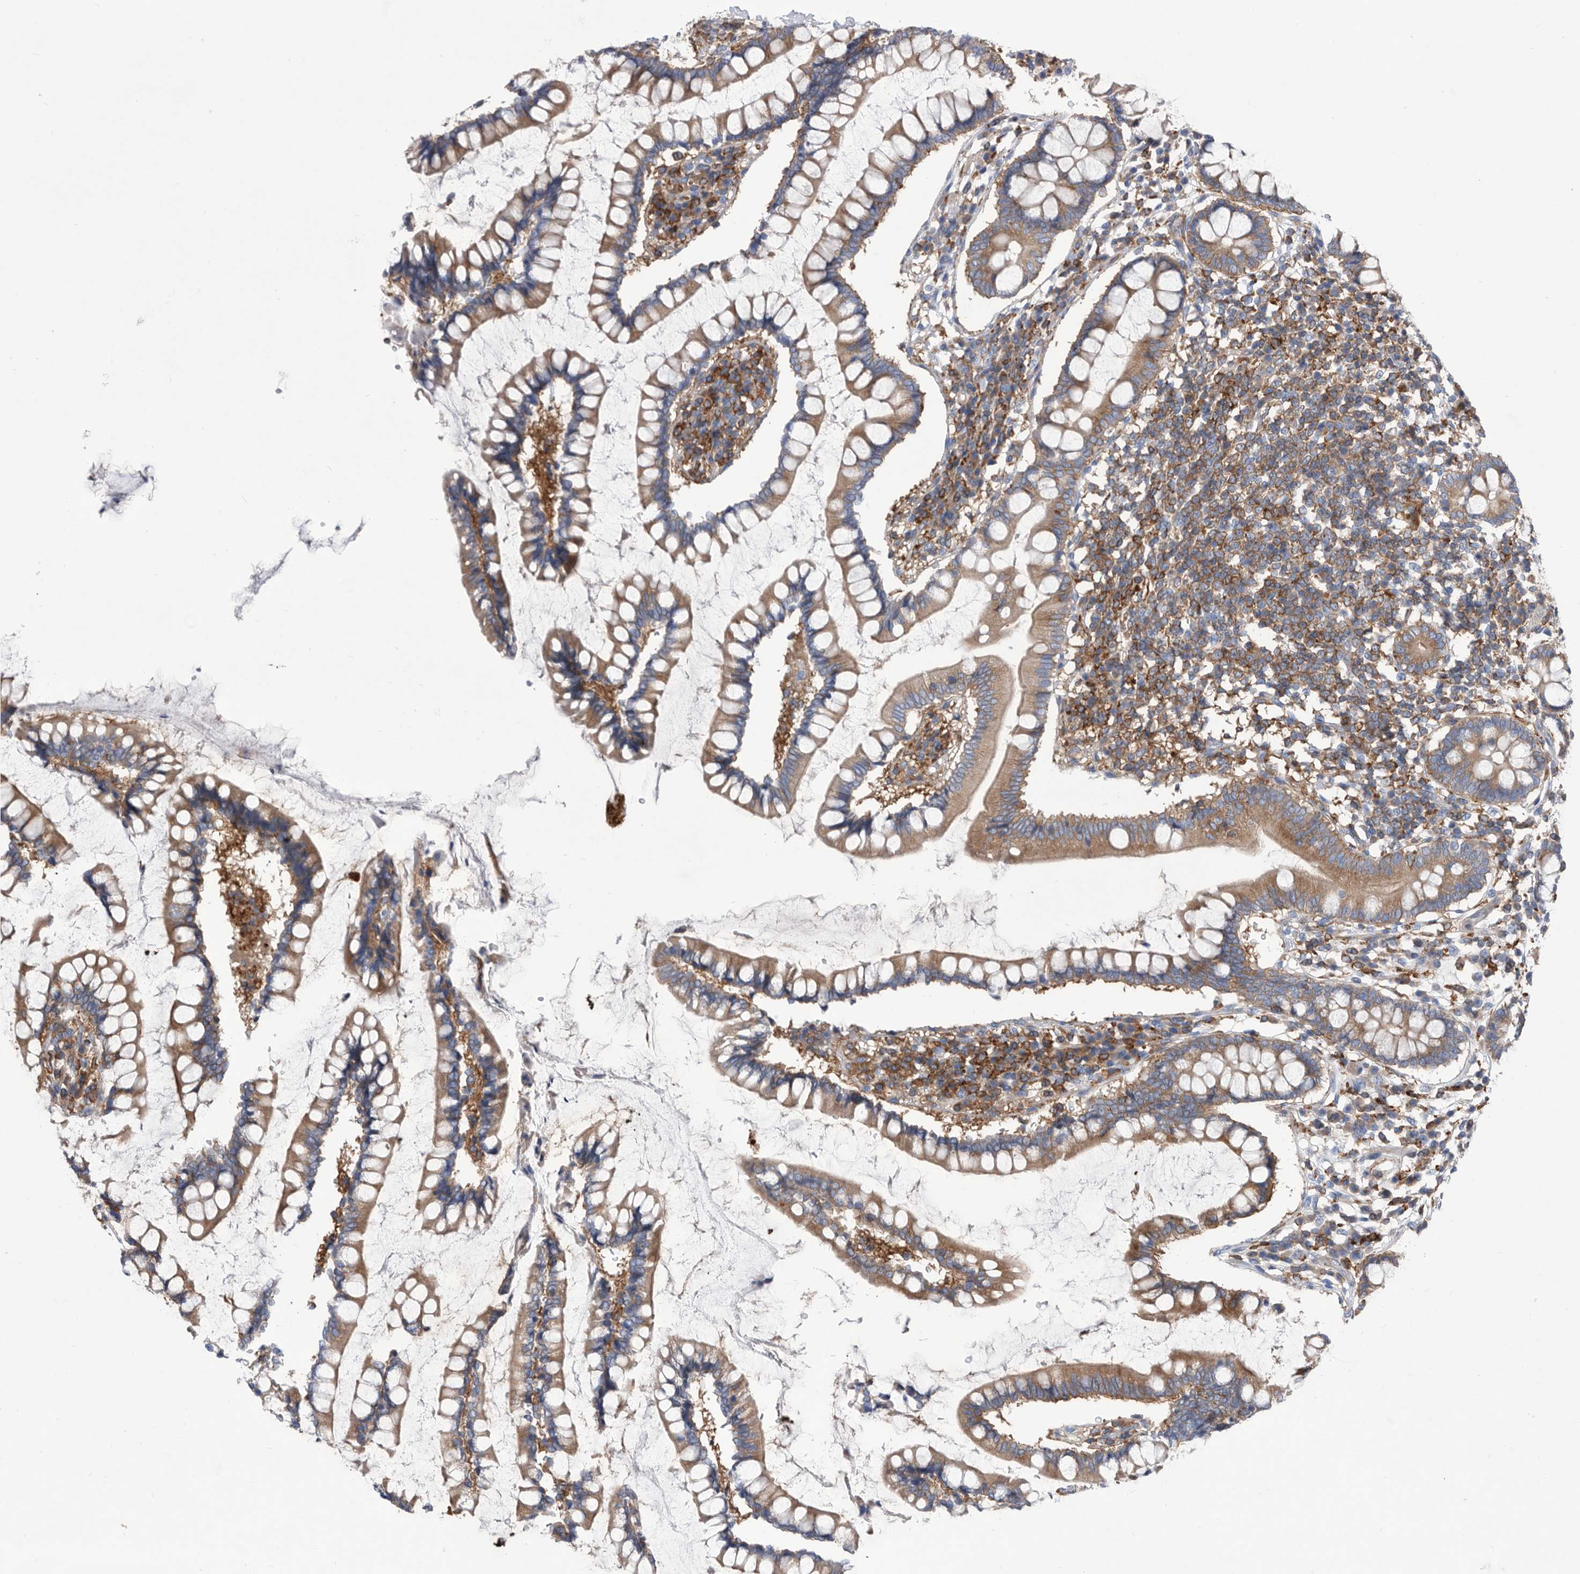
{"staining": {"intensity": "strong", "quantity": ">75%", "location": "cytoplasmic/membranous"}, "tissue": "colon", "cell_type": "Endothelial cells", "image_type": "normal", "snomed": [{"axis": "morphology", "description": "Normal tissue, NOS"}, {"axis": "topography", "description": "Colon"}], "caption": "High-power microscopy captured an IHC histopathology image of benign colon, revealing strong cytoplasmic/membranous staining in approximately >75% of endothelial cells.", "gene": "SMG7", "patient": {"sex": "female", "age": 79}}